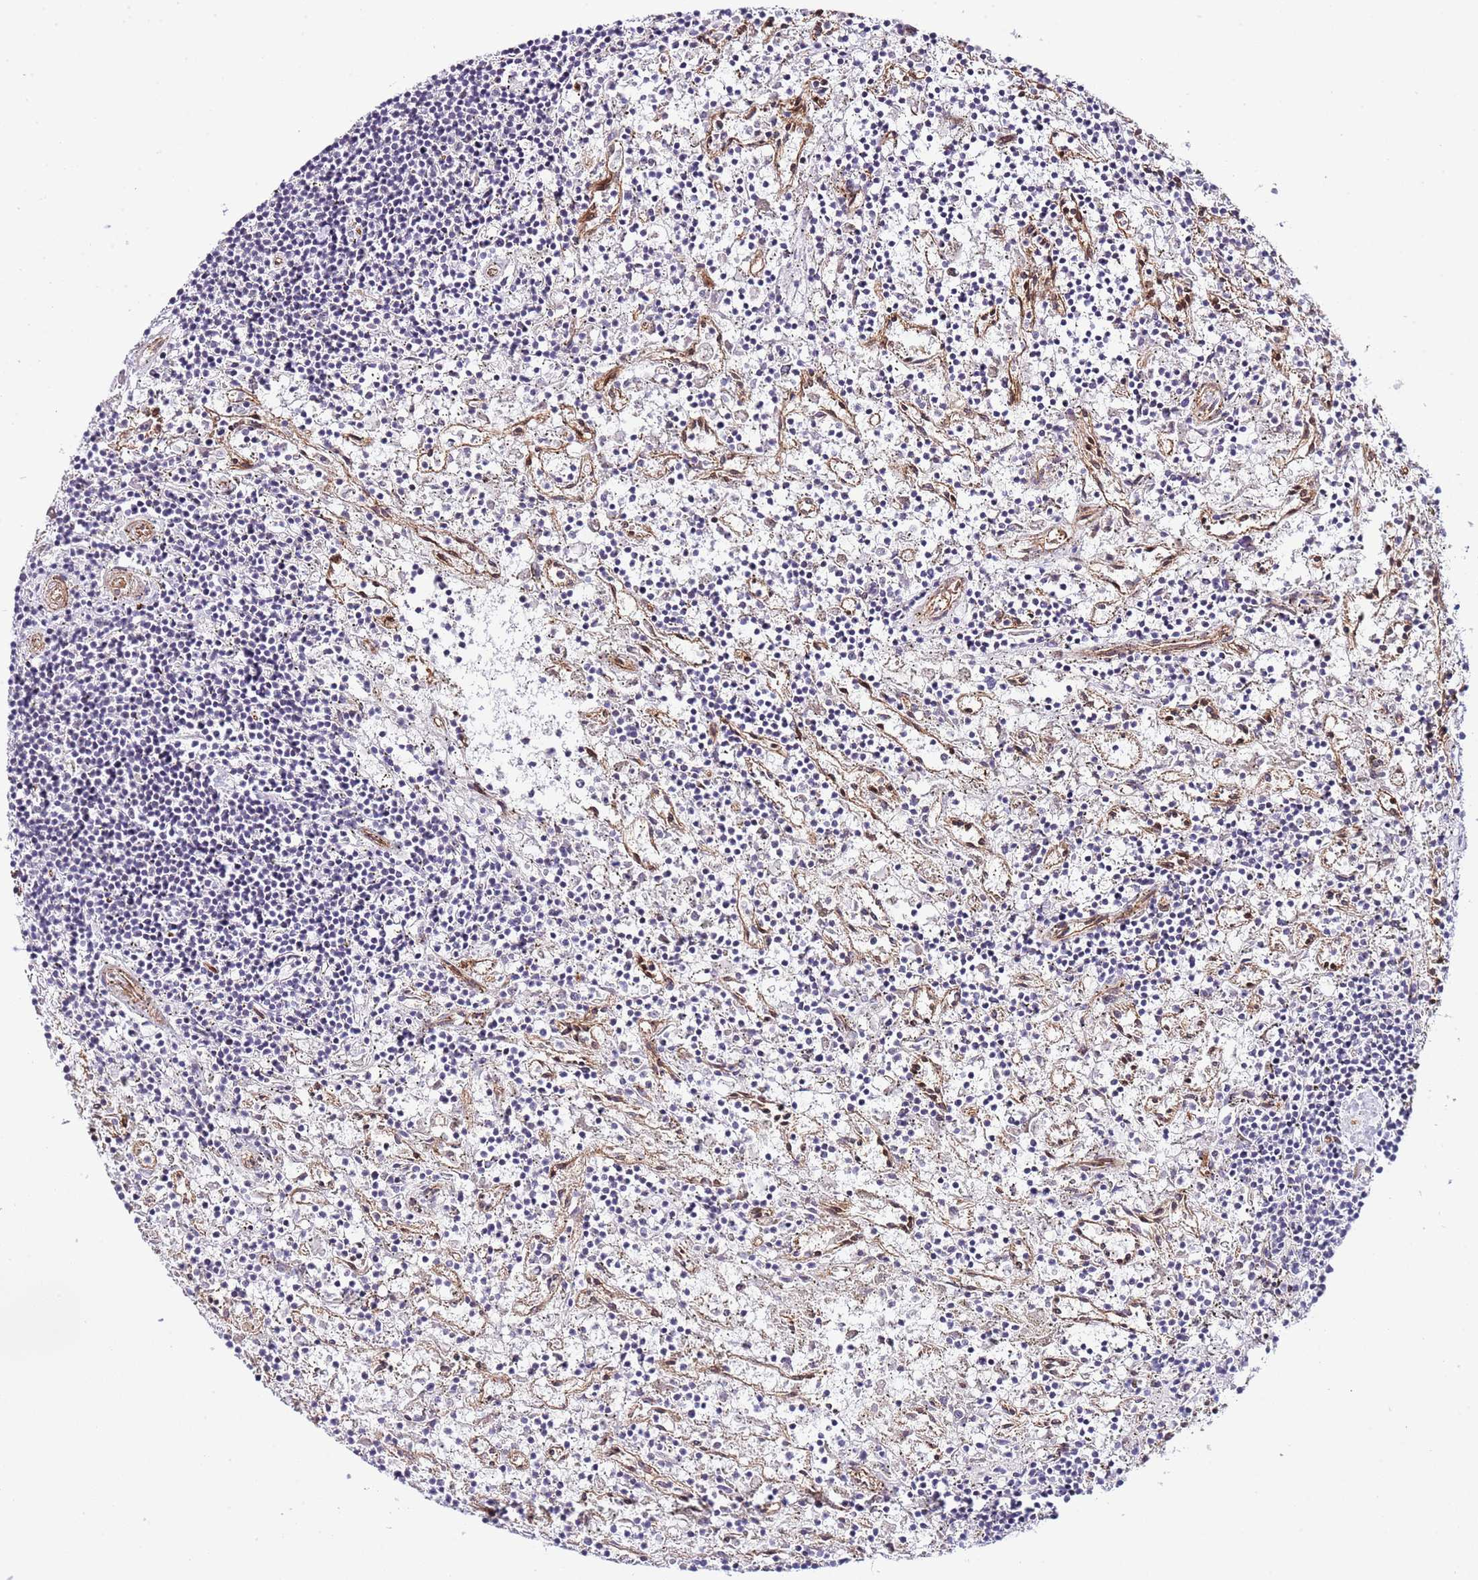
{"staining": {"intensity": "negative", "quantity": "none", "location": "none"}, "tissue": "lymphoma", "cell_type": "Tumor cells", "image_type": "cancer", "snomed": [{"axis": "morphology", "description": "Malignant lymphoma, non-Hodgkin's type, Low grade"}, {"axis": "topography", "description": "Spleen"}], "caption": "Low-grade malignant lymphoma, non-Hodgkin's type was stained to show a protein in brown. There is no significant staining in tumor cells.", "gene": "NEK3", "patient": {"sex": "male", "age": 76}}